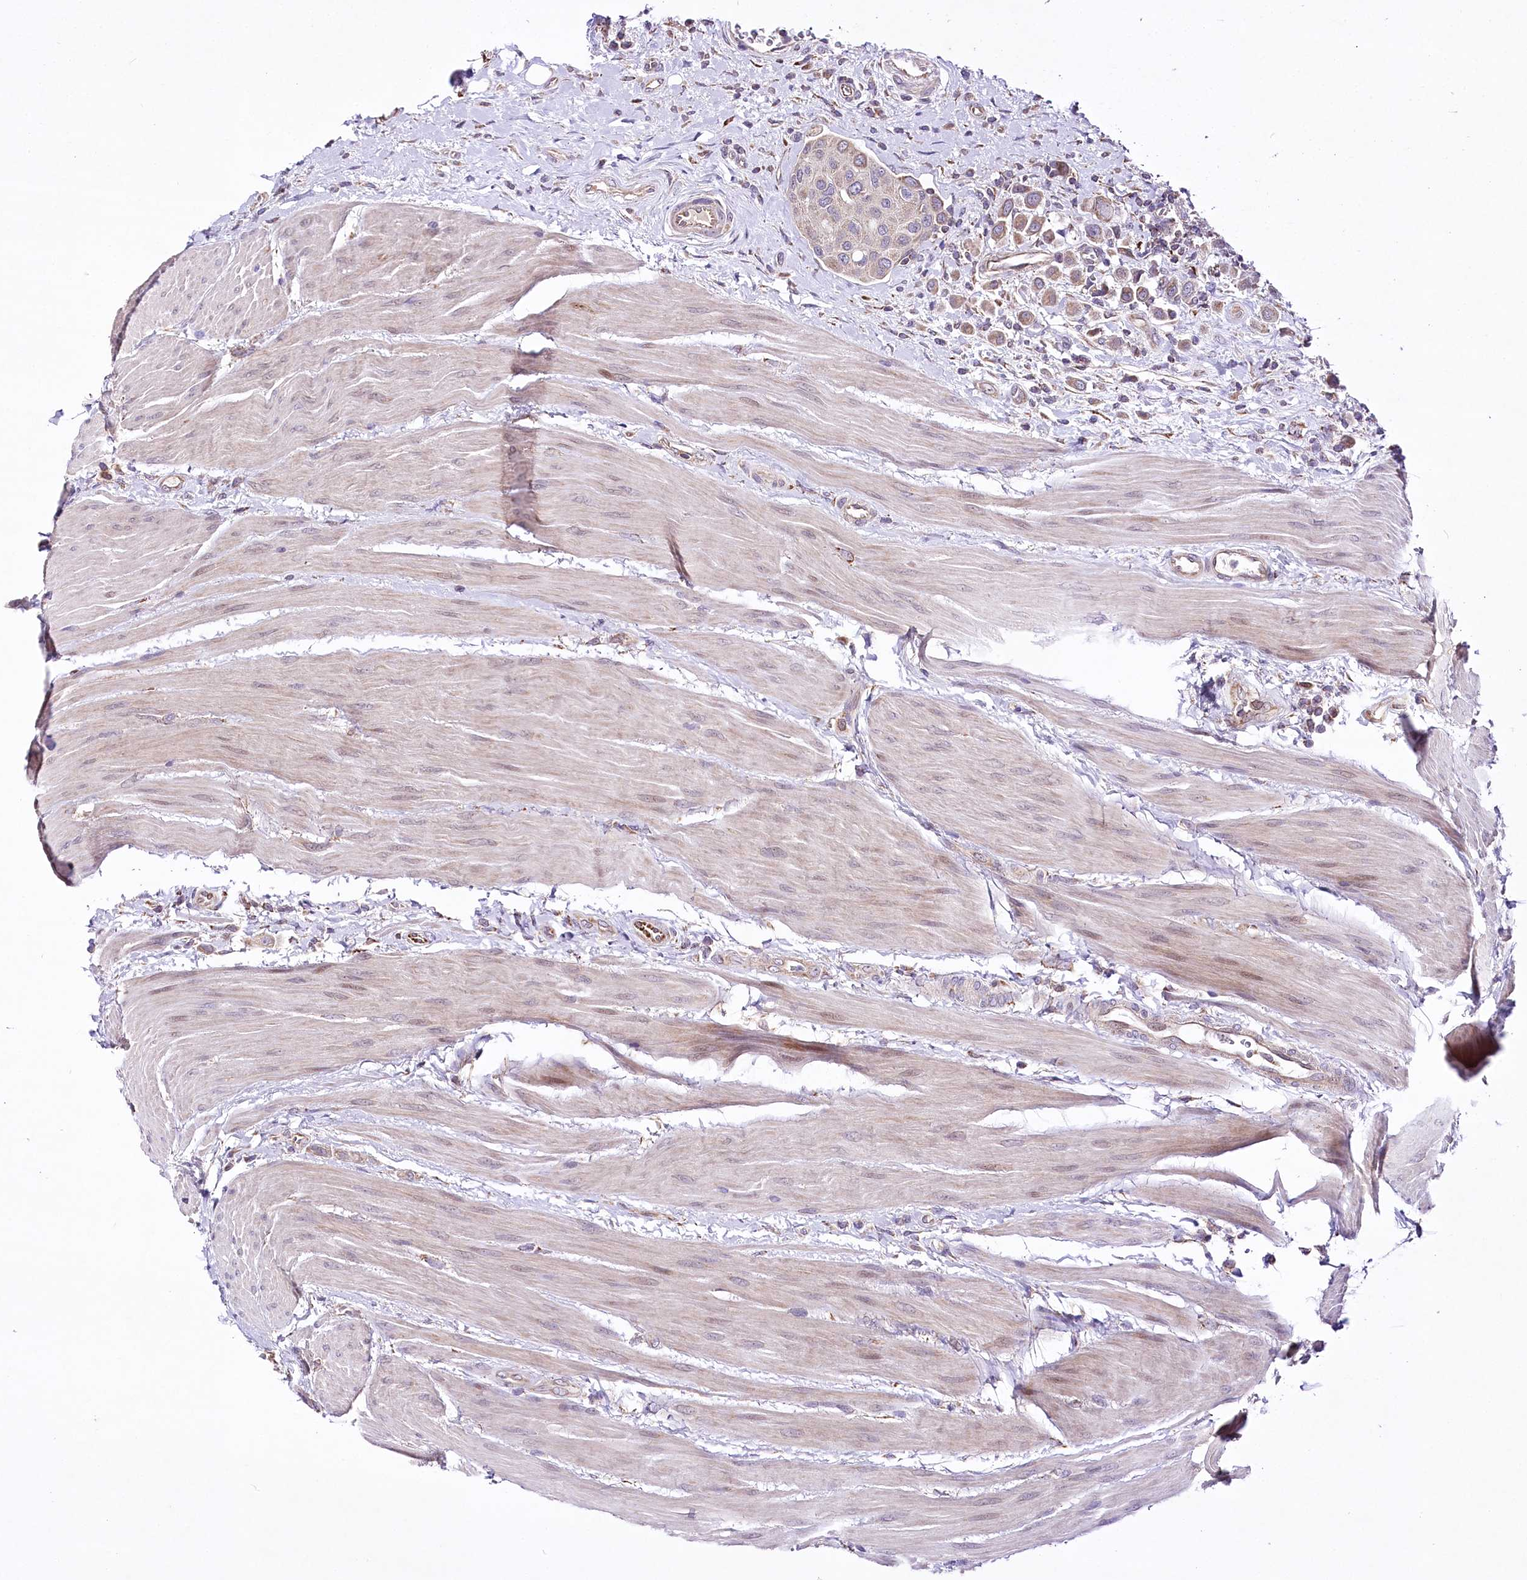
{"staining": {"intensity": "moderate", "quantity": ">75%", "location": "cytoplasmic/membranous"}, "tissue": "urothelial cancer", "cell_type": "Tumor cells", "image_type": "cancer", "snomed": [{"axis": "morphology", "description": "Urothelial carcinoma, High grade"}, {"axis": "topography", "description": "Urinary bladder"}], "caption": "Immunohistochemical staining of human urothelial cancer reveals medium levels of moderate cytoplasmic/membranous expression in about >75% of tumor cells.", "gene": "ATE1", "patient": {"sex": "male", "age": 50}}